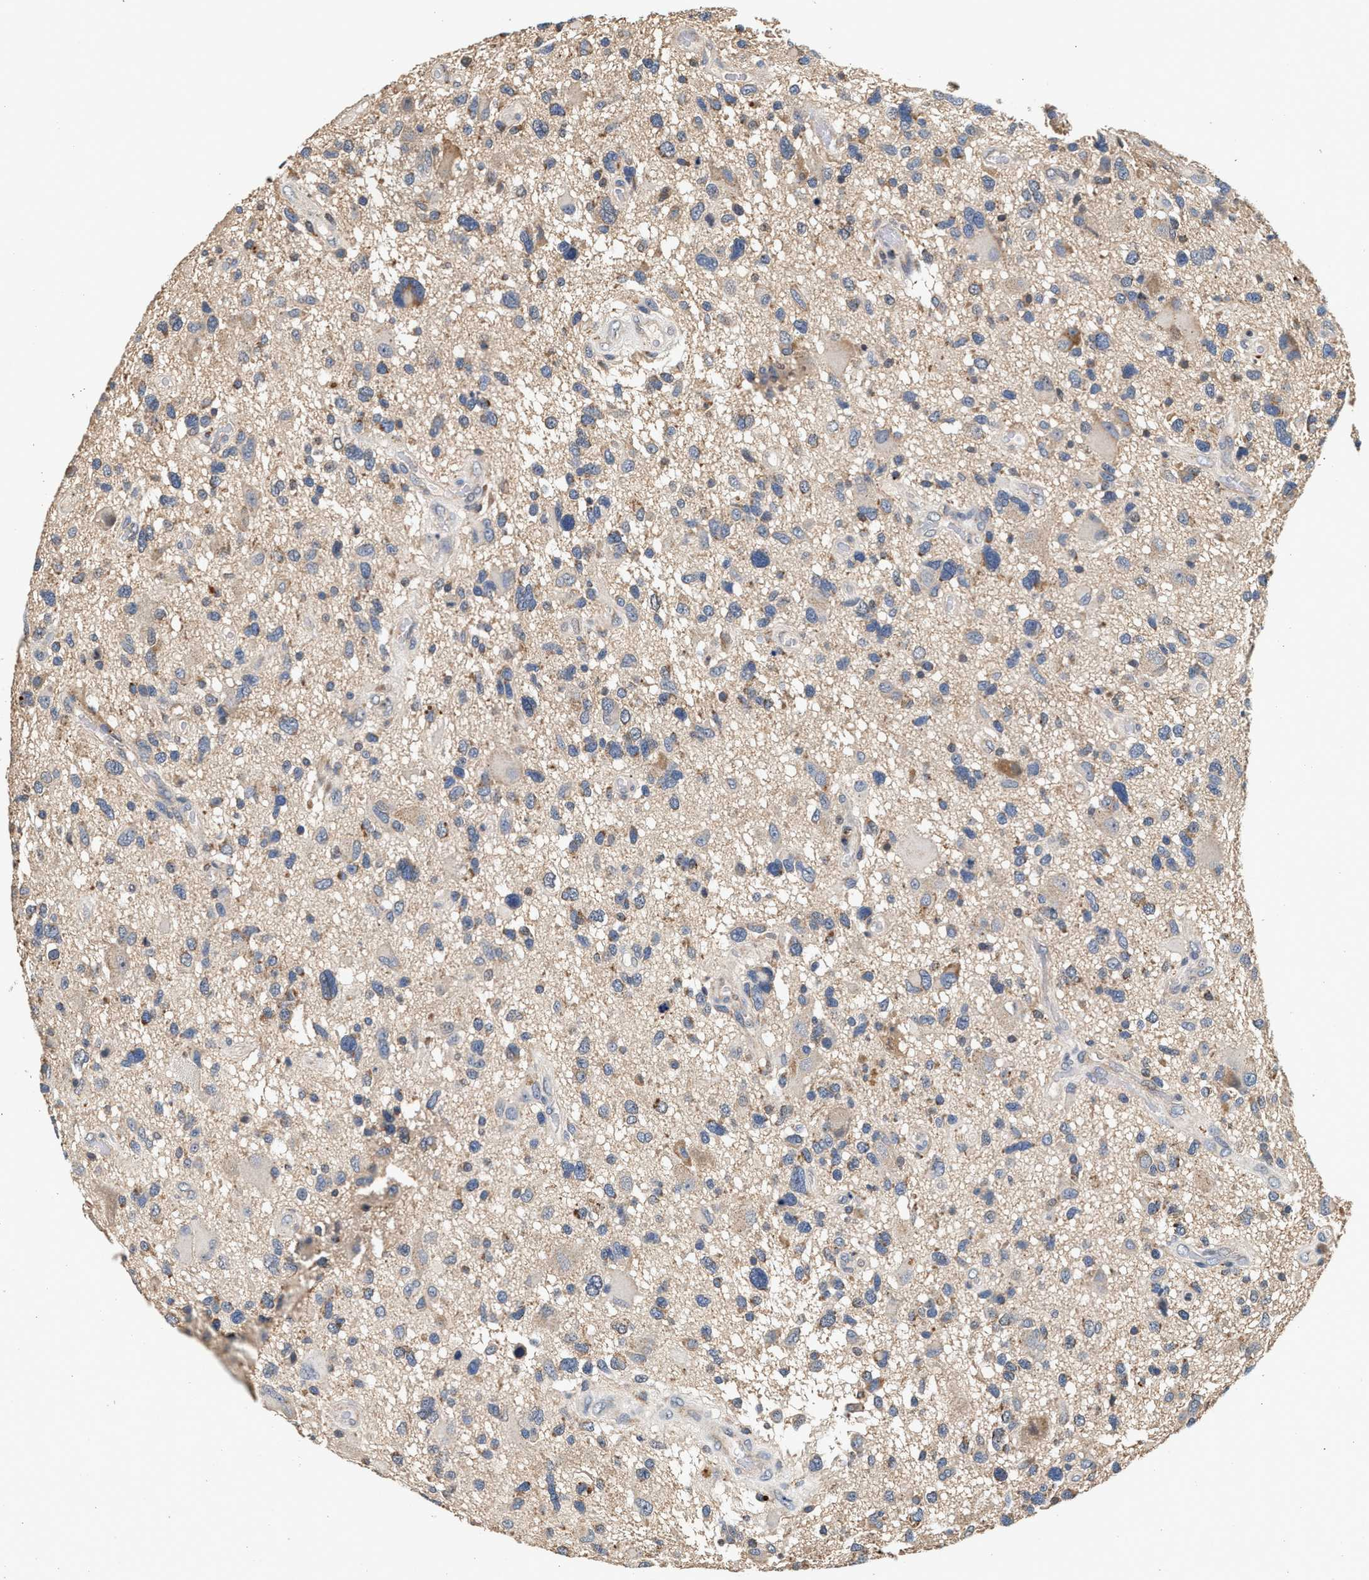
{"staining": {"intensity": "weak", "quantity": "<25%", "location": "cytoplasmic/membranous"}, "tissue": "glioma", "cell_type": "Tumor cells", "image_type": "cancer", "snomed": [{"axis": "morphology", "description": "Glioma, malignant, High grade"}, {"axis": "topography", "description": "Brain"}], "caption": "This is a micrograph of IHC staining of glioma, which shows no staining in tumor cells.", "gene": "PTGR3", "patient": {"sex": "male", "age": 33}}